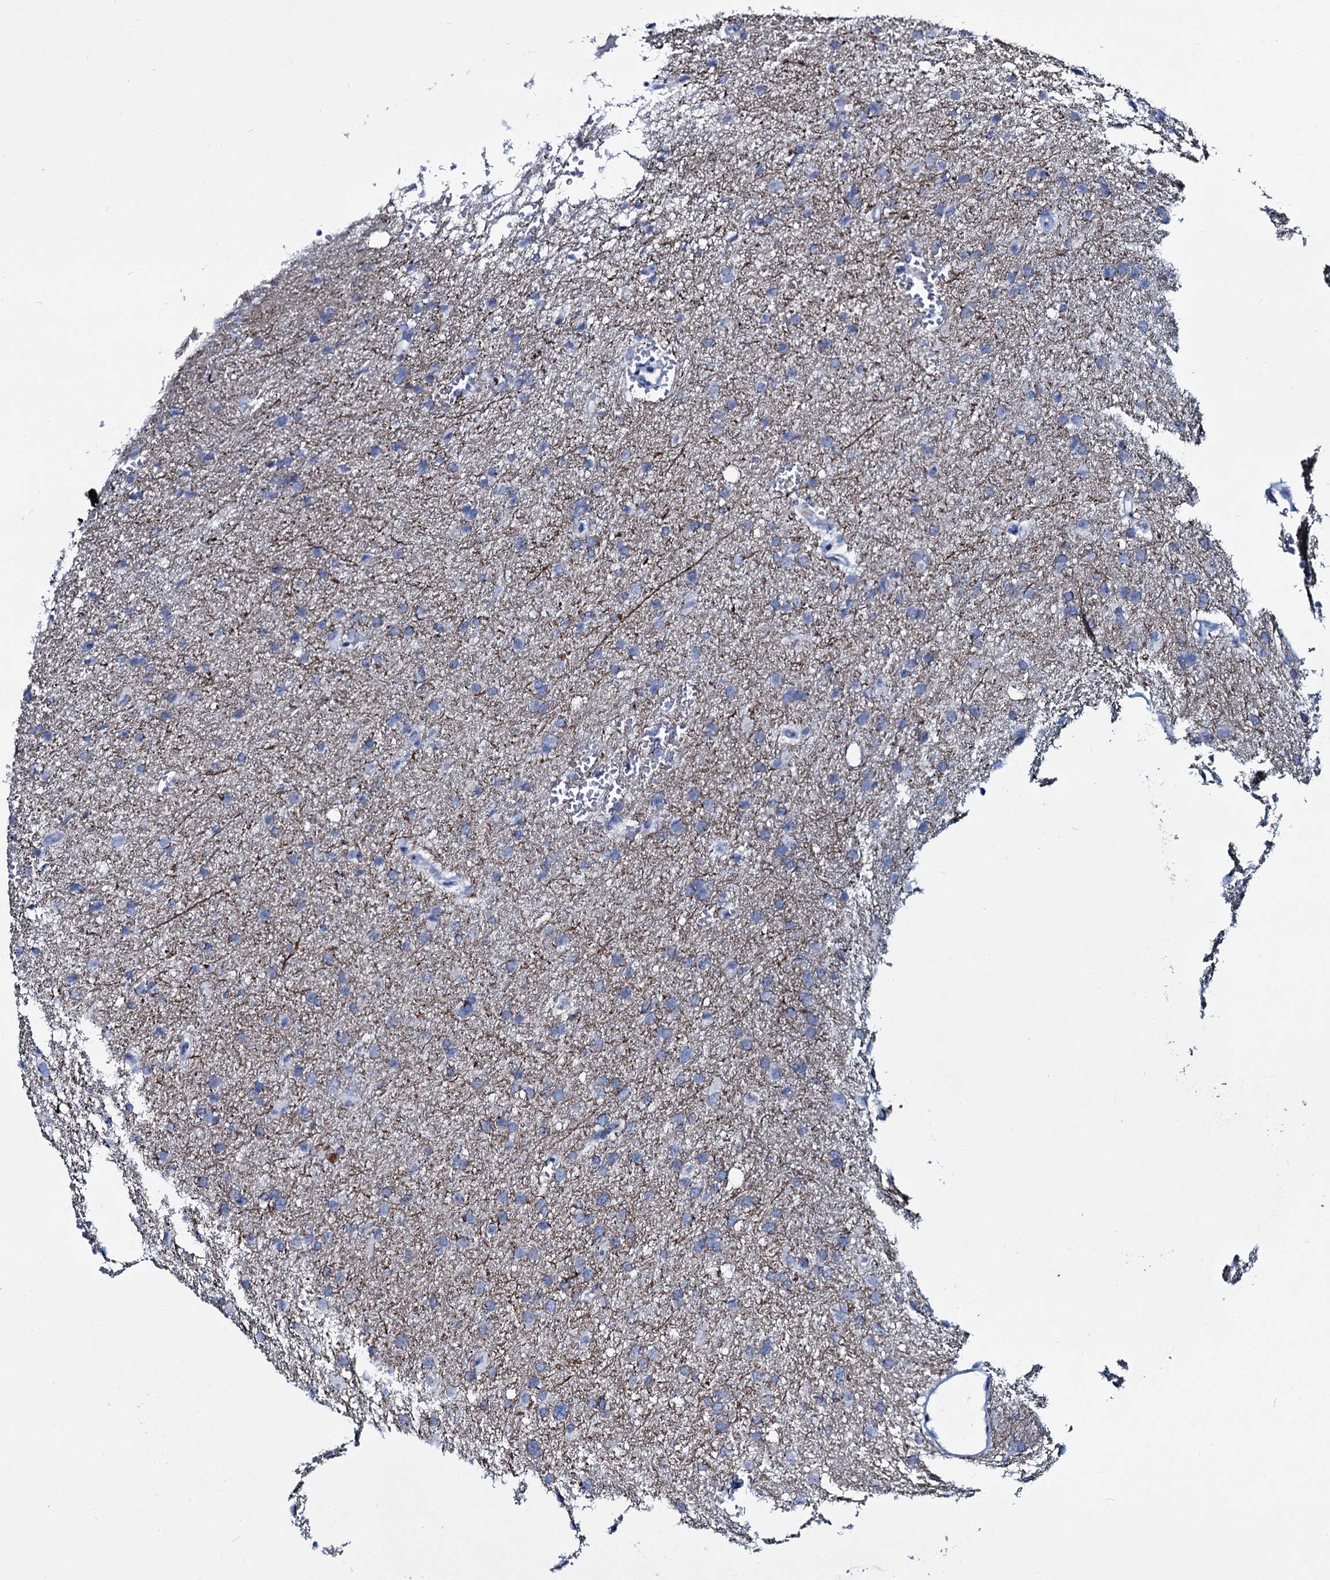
{"staining": {"intensity": "negative", "quantity": "none", "location": "none"}, "tissue": "glioma", "cell_type": "Tumor cells", "image_type": "cancer", "snomed": [{"axis": "morphology", "description": "Glioma, malignant, High grade"}, {"axis": "topography", "description": "Cerebral cortex"}], "caption": "High power microscopy photomicrograph of an immunohistochemistry (IHC) image of glioma, revealing no significant positivity in tumor cells.", "gene": "TPGS2", "patient": {"sex": "female", "age": 36}}